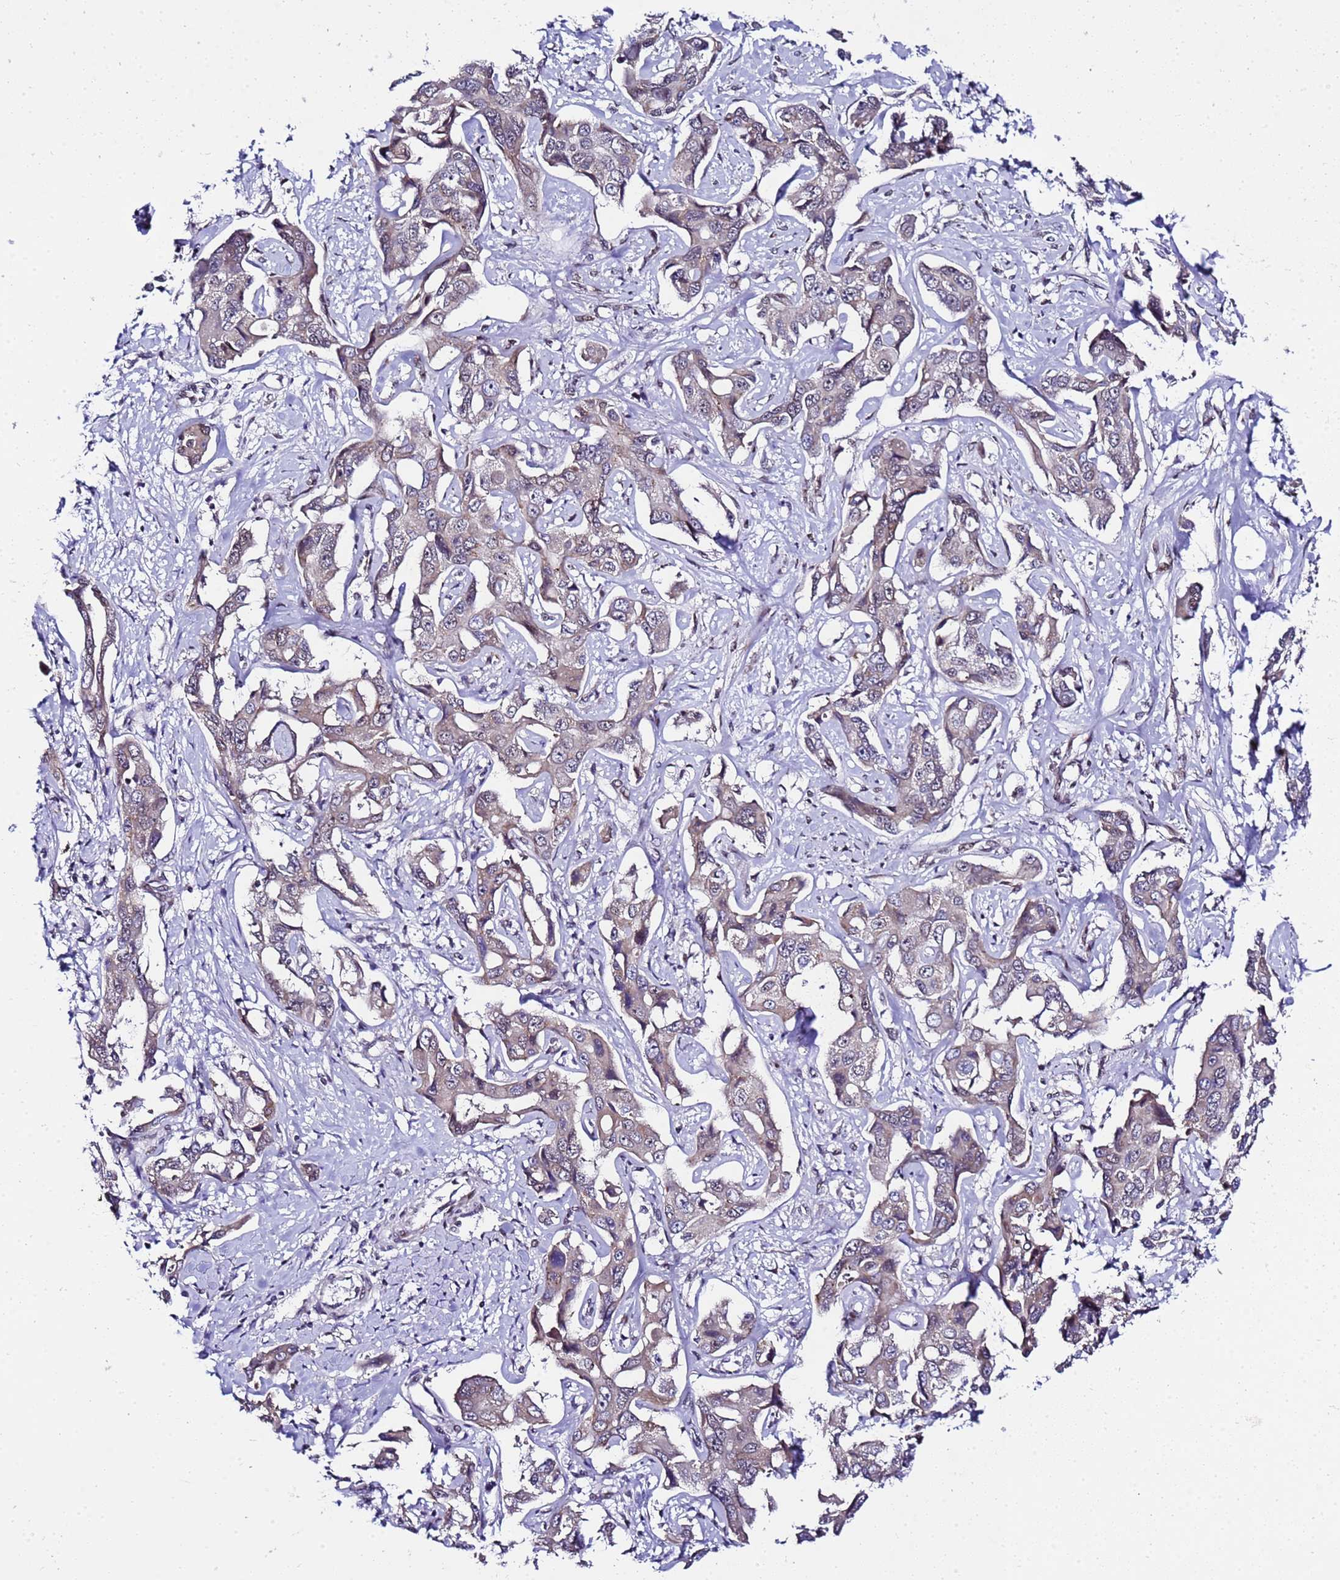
{"staining": {"intensity": "weak", "quantity": "25%-75%", "location": "cytoplasmic/membranous"}, "tissue": "liver cancer", "cell_type": "Tumor cells", "image_type": "cancer", "snomed": [{"axis": "morphology", "description": "Cholangiocarcinoma"}, {"axis": "topography", "description": "Liver"}], "caption": "Protein expression analysis of cholangiocarcinoma (liver) displays weak cytoplasmic/membranous staining in about 25%-75% of tumor cells. (brown staining indicates protein expression, while blue staining denotes nuclei).", "gene": "C19orf47", "patient": {"sex": "male", "age": 59}}